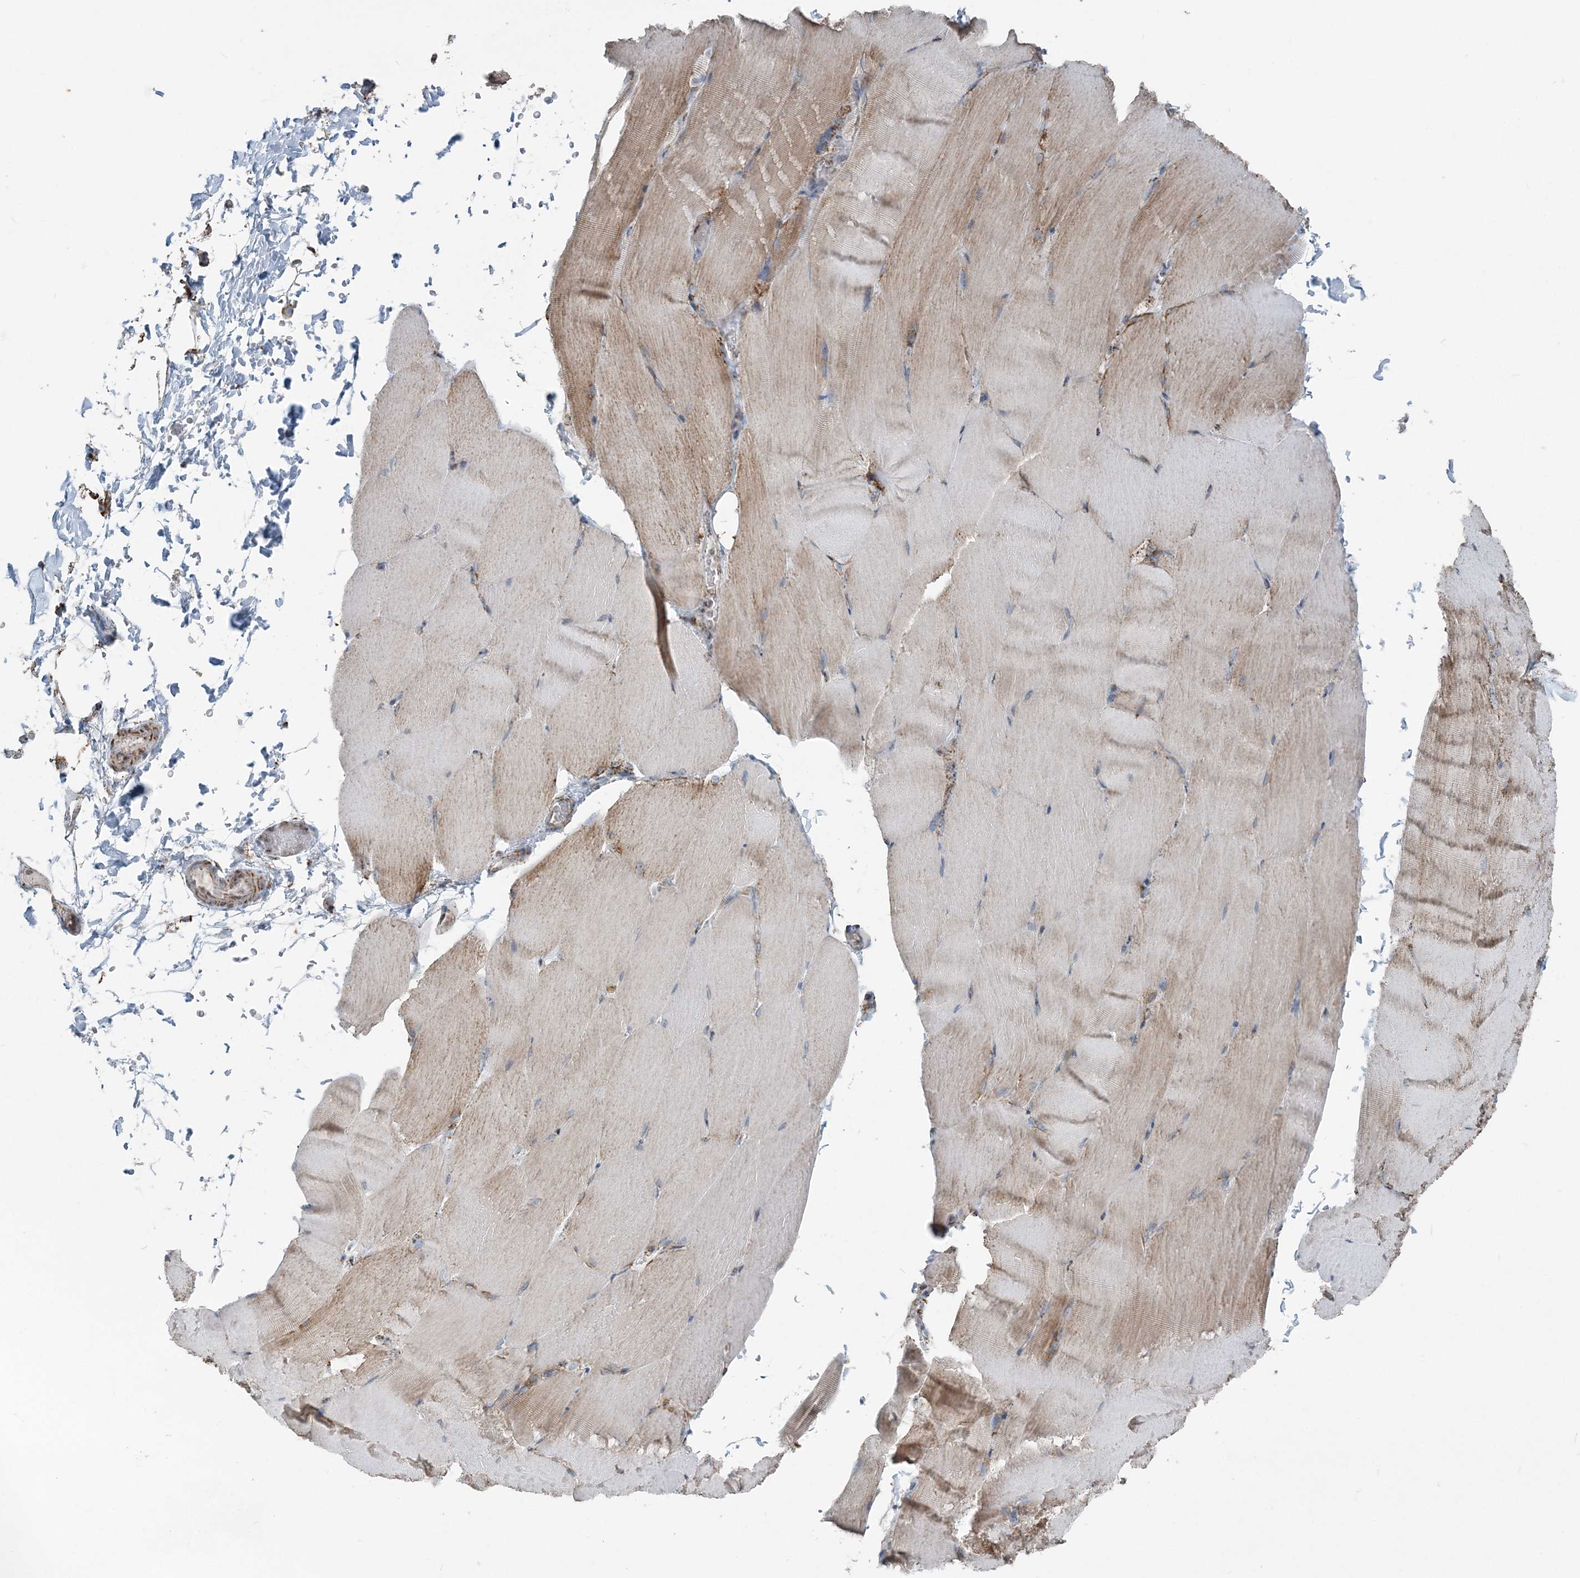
{"staining": {"intensity": "moderate", "quantity": "25%-75%", "location": "cytoplasmic/membranous"}, "tissue": "skeletal muscle", "cell_type": "Myocytes", "image_type": "normal", "snomed": [{"axis": "morphology", "description": "Normal tissue, NOS"}, {"axis": "topography", "description": "Skeletal muscle"}, {"axis": "topography", "description": "Parathyroid gland"}], "caption": "A high-resolution photomicrograph shows IHC staining of normal skeletal muscle, which demonstrates moderate cytoplasmic/membranous positivity in about 25%-75% of myocytes.", "gene": "SUCLG1", "patient": {"sex": "female", "age": 37}}